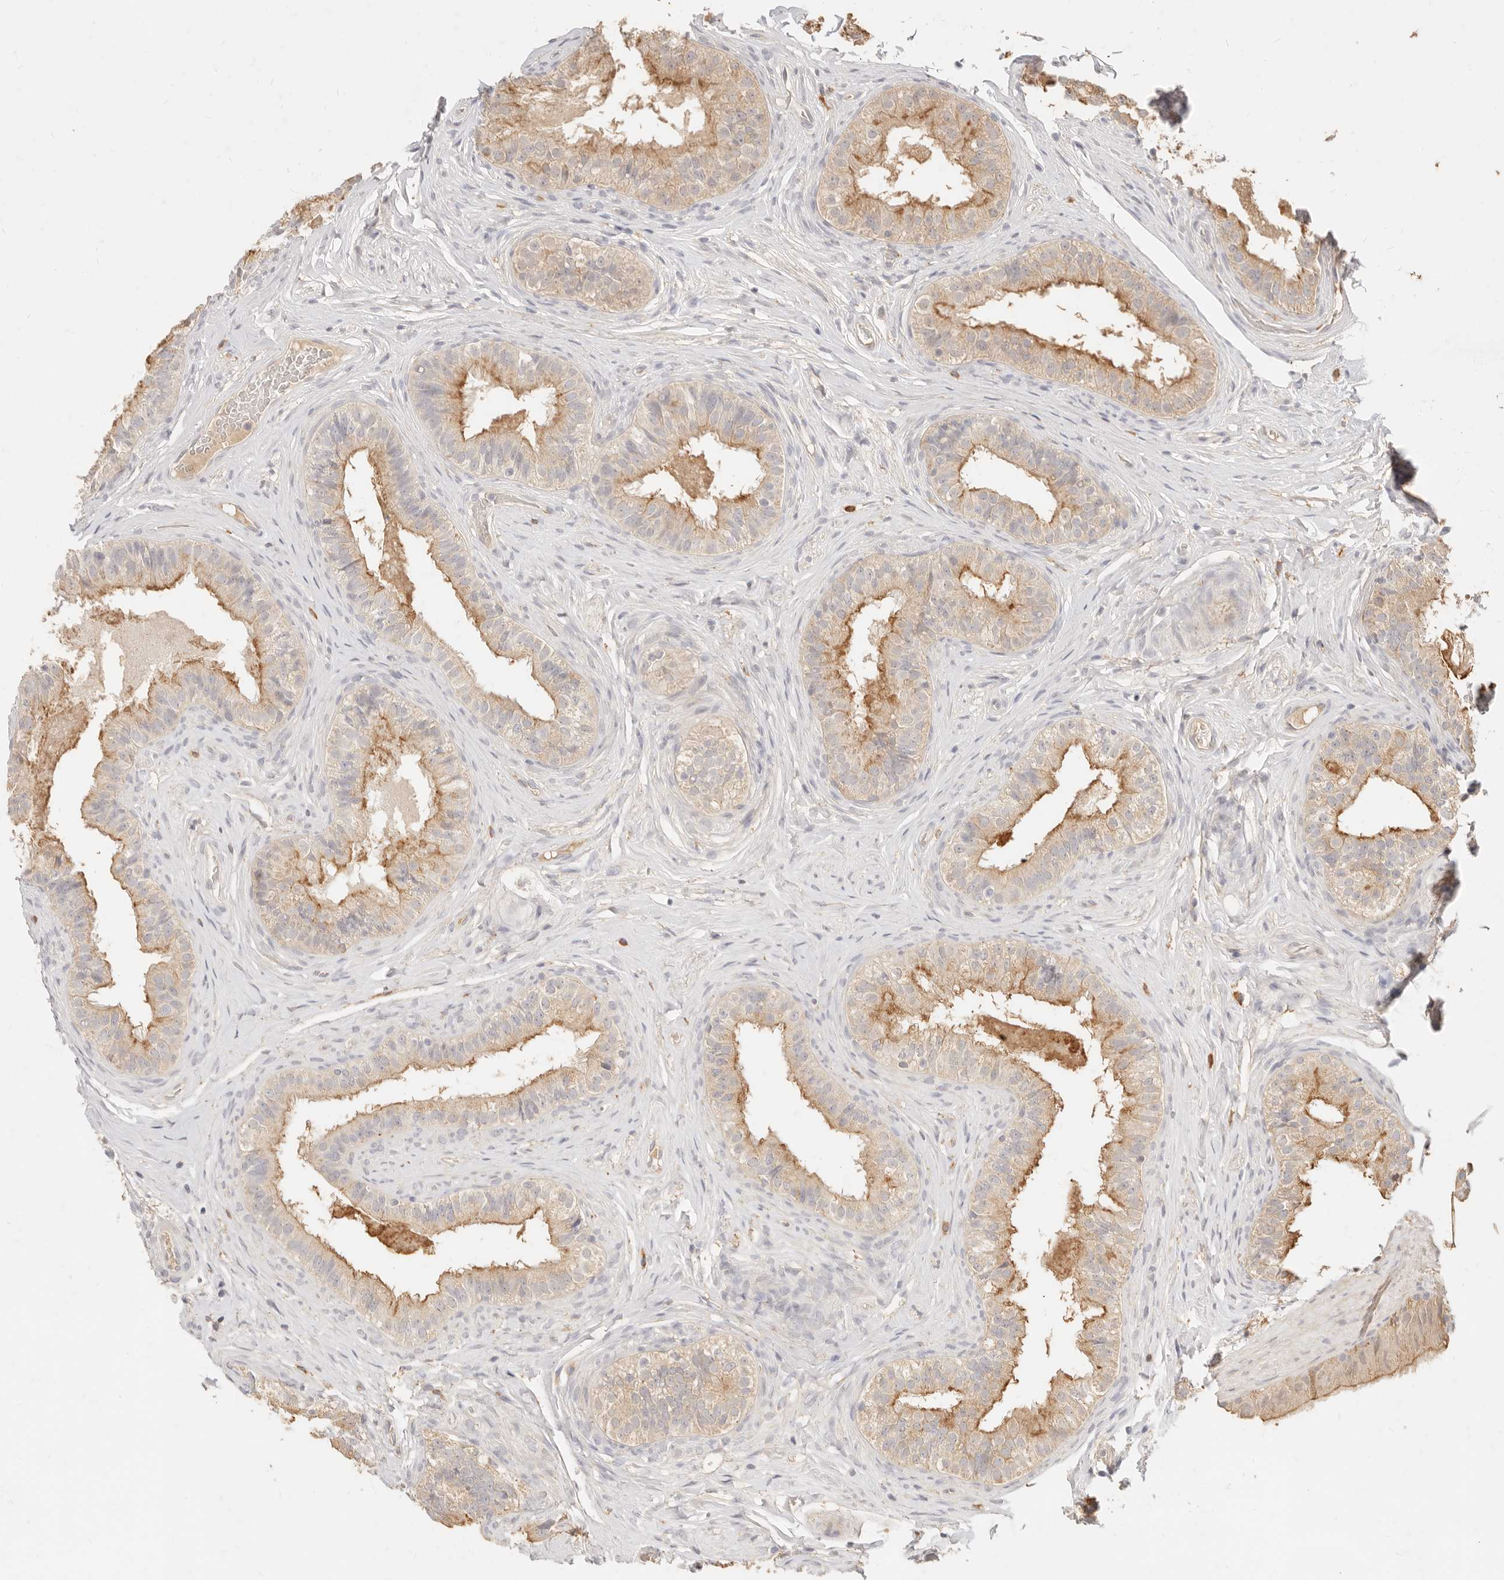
{"staining": {"intensity": "moderate", "quantity": ">75%", "location": "cytoplasmic/membranous"}, "tissue": "epididymis", "cell_type": "Glandular cells", "image_type": "normal", "snomed": [{"axis": "morphology", "description": "Normal tissue, NOS"}, {"axis": "topography", "description": "Epididymis"}], "caption": "Immunohistochemical staining of benign epididymis displays >75% levels of moderate cytoplasmic/membranous protein expression in about >75% of glandular cells. Ihc stains the protein in brown and the nuclei are stained blue.", "gene": "TMTC2", "patient": {"sex": "male", "age": 49}}